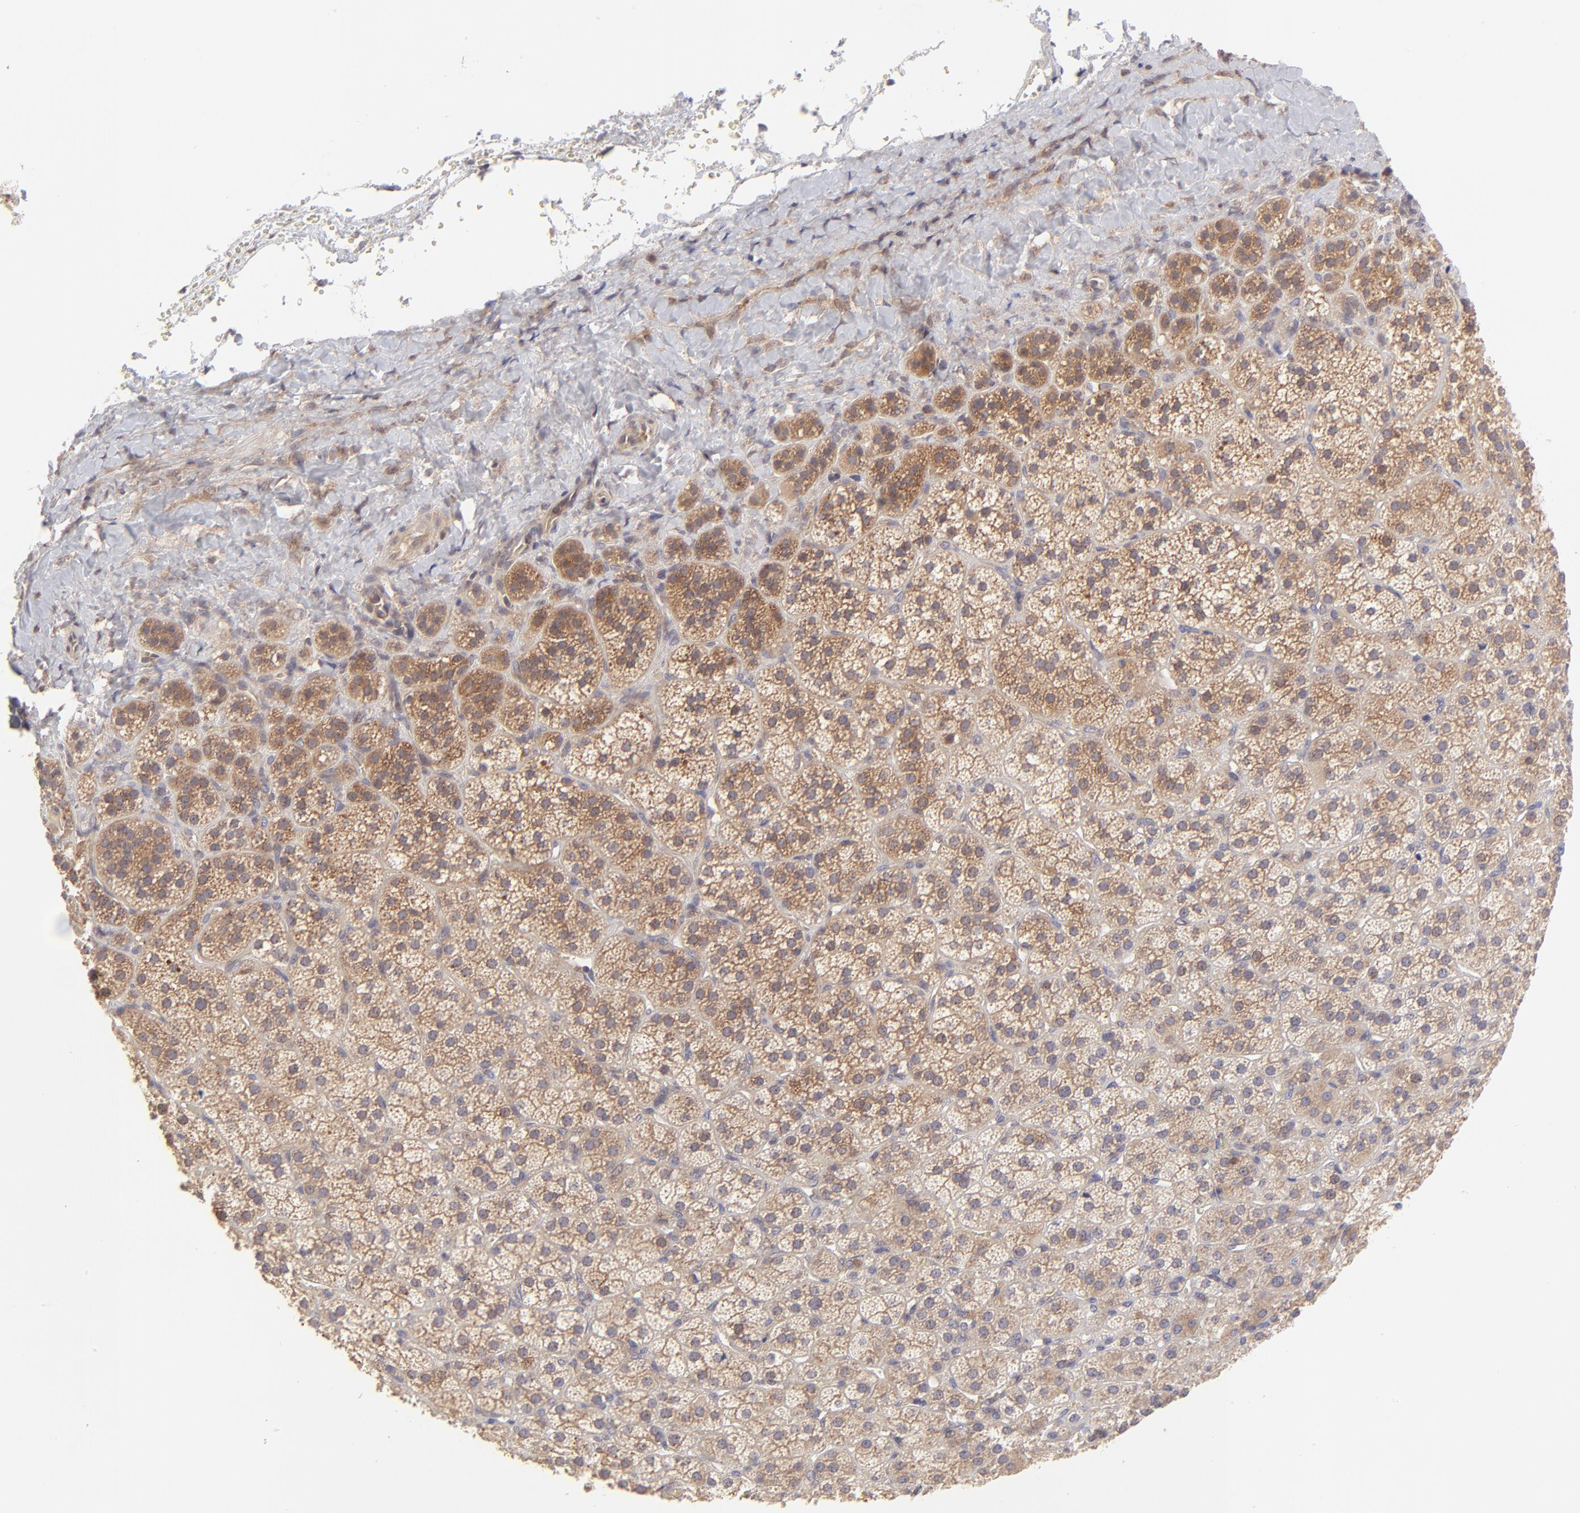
{"staining": {"intensity": "moderate", "quantity": ">75%", "location": "cytoplasmic/membranous"}, "tissue": "adrenal gland", "cell_type": "Glandular cells", "image_type": "normal", "snomed": [{"axis": "morphology", "description": "Normal tissue, NOS"}, {"axis": "topography", "description": "Adrenal gland"}], "caption": "An image of adrenal gland stained for a protein displays moderate cytoplasmic/membranous brown staining in glandular cells.", "gene": "TNRC6B", "patient": {"sex": "female", "age": 71}}